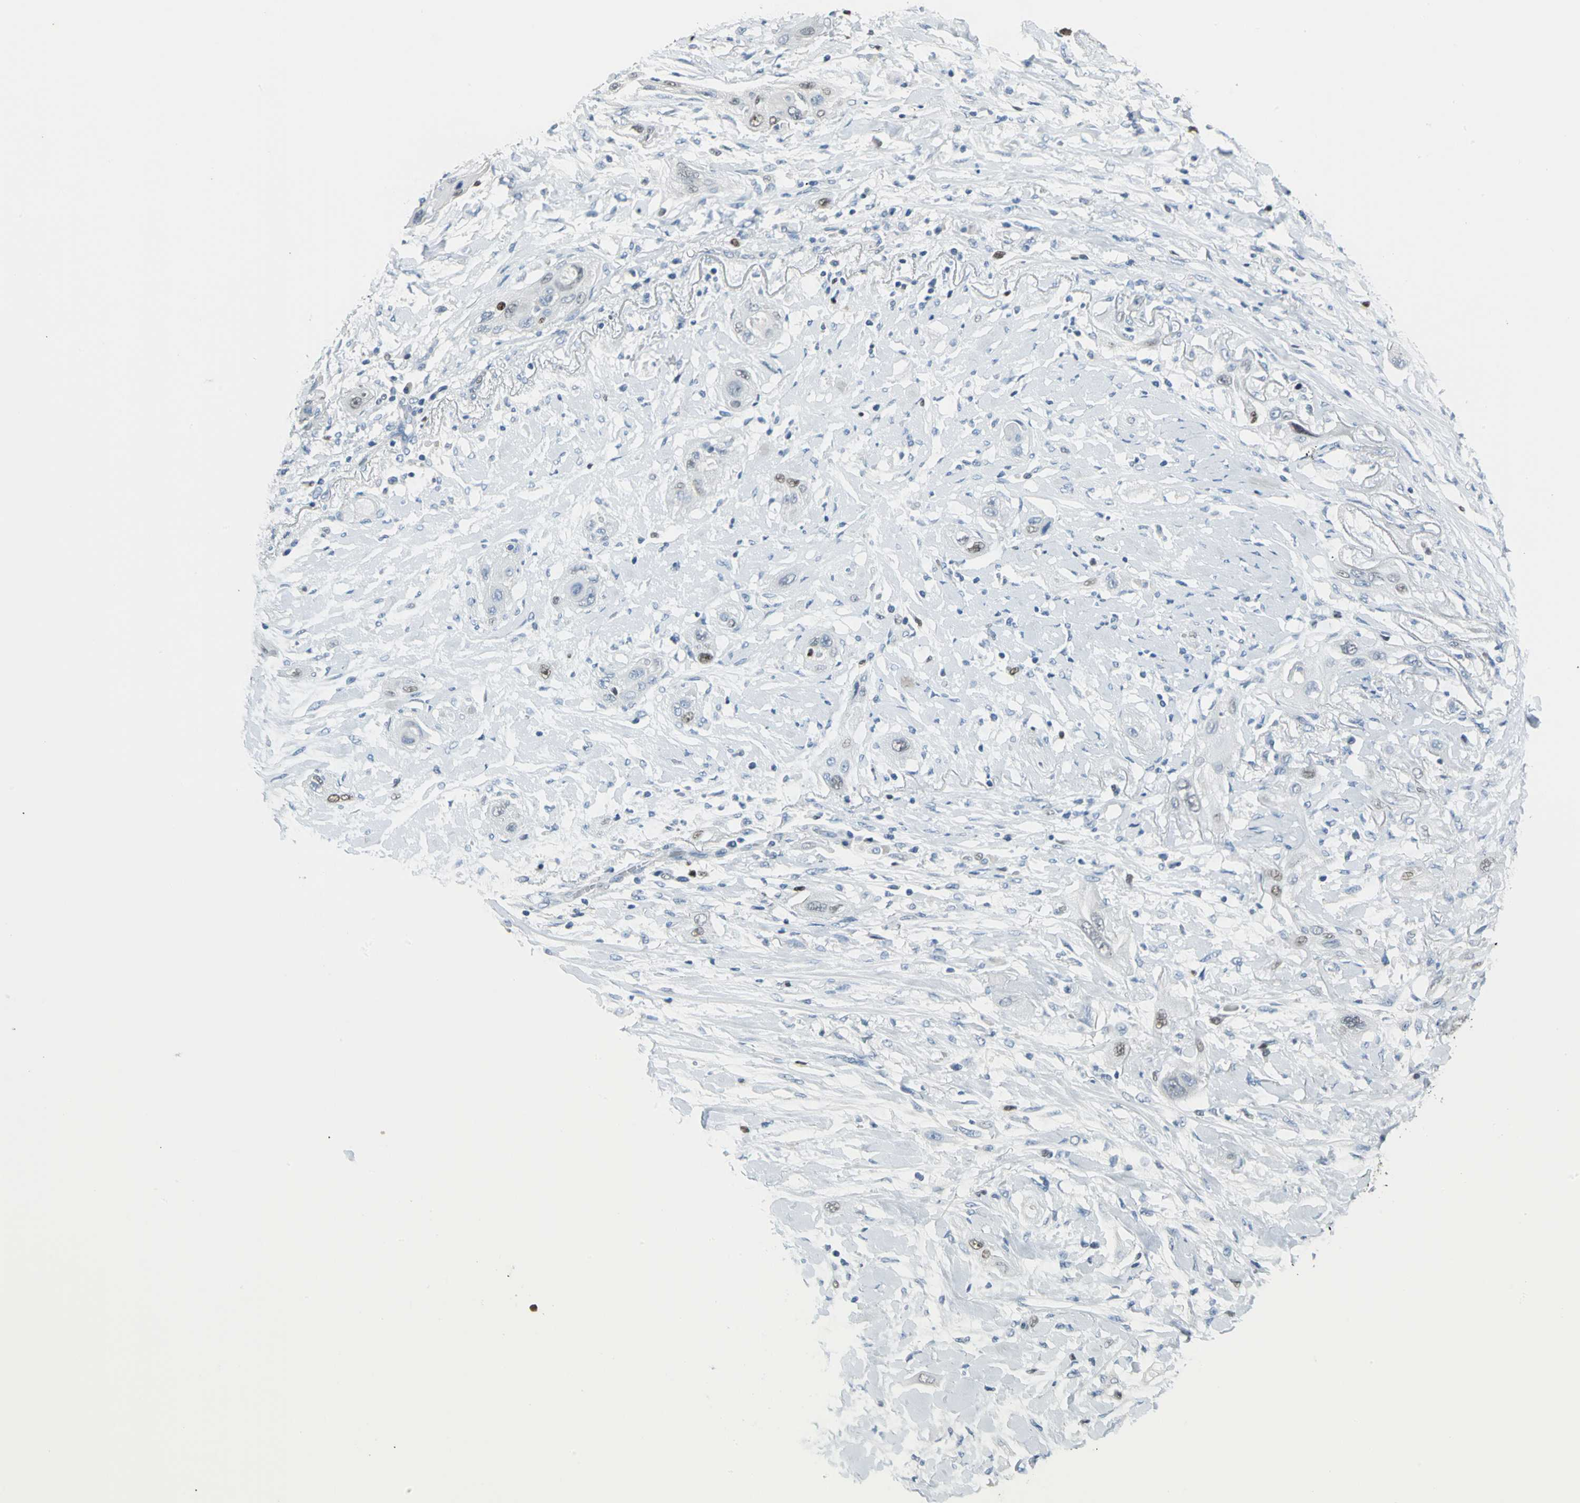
{"staining": {"intensity": "moderate", "quantity": "<25%", "location": "nuclear"}, "tissue": "lung cancer", "cell_type": "Tumor cells", "image_type": "cancer", "snomed": [{"axis": "morphology", "description": "Squamous cell carcinoma, NOS"}, {"axis": "topography", "description": "Lung"}], "caption": "Moderate nuclear positivity for a protein is appreciated in about <25% of tumor cells of squamous cell carcinoma (lung) using immunohistochemistry.", "gene": "MCM3", "patient": {"sex": "female", "age": 47}}